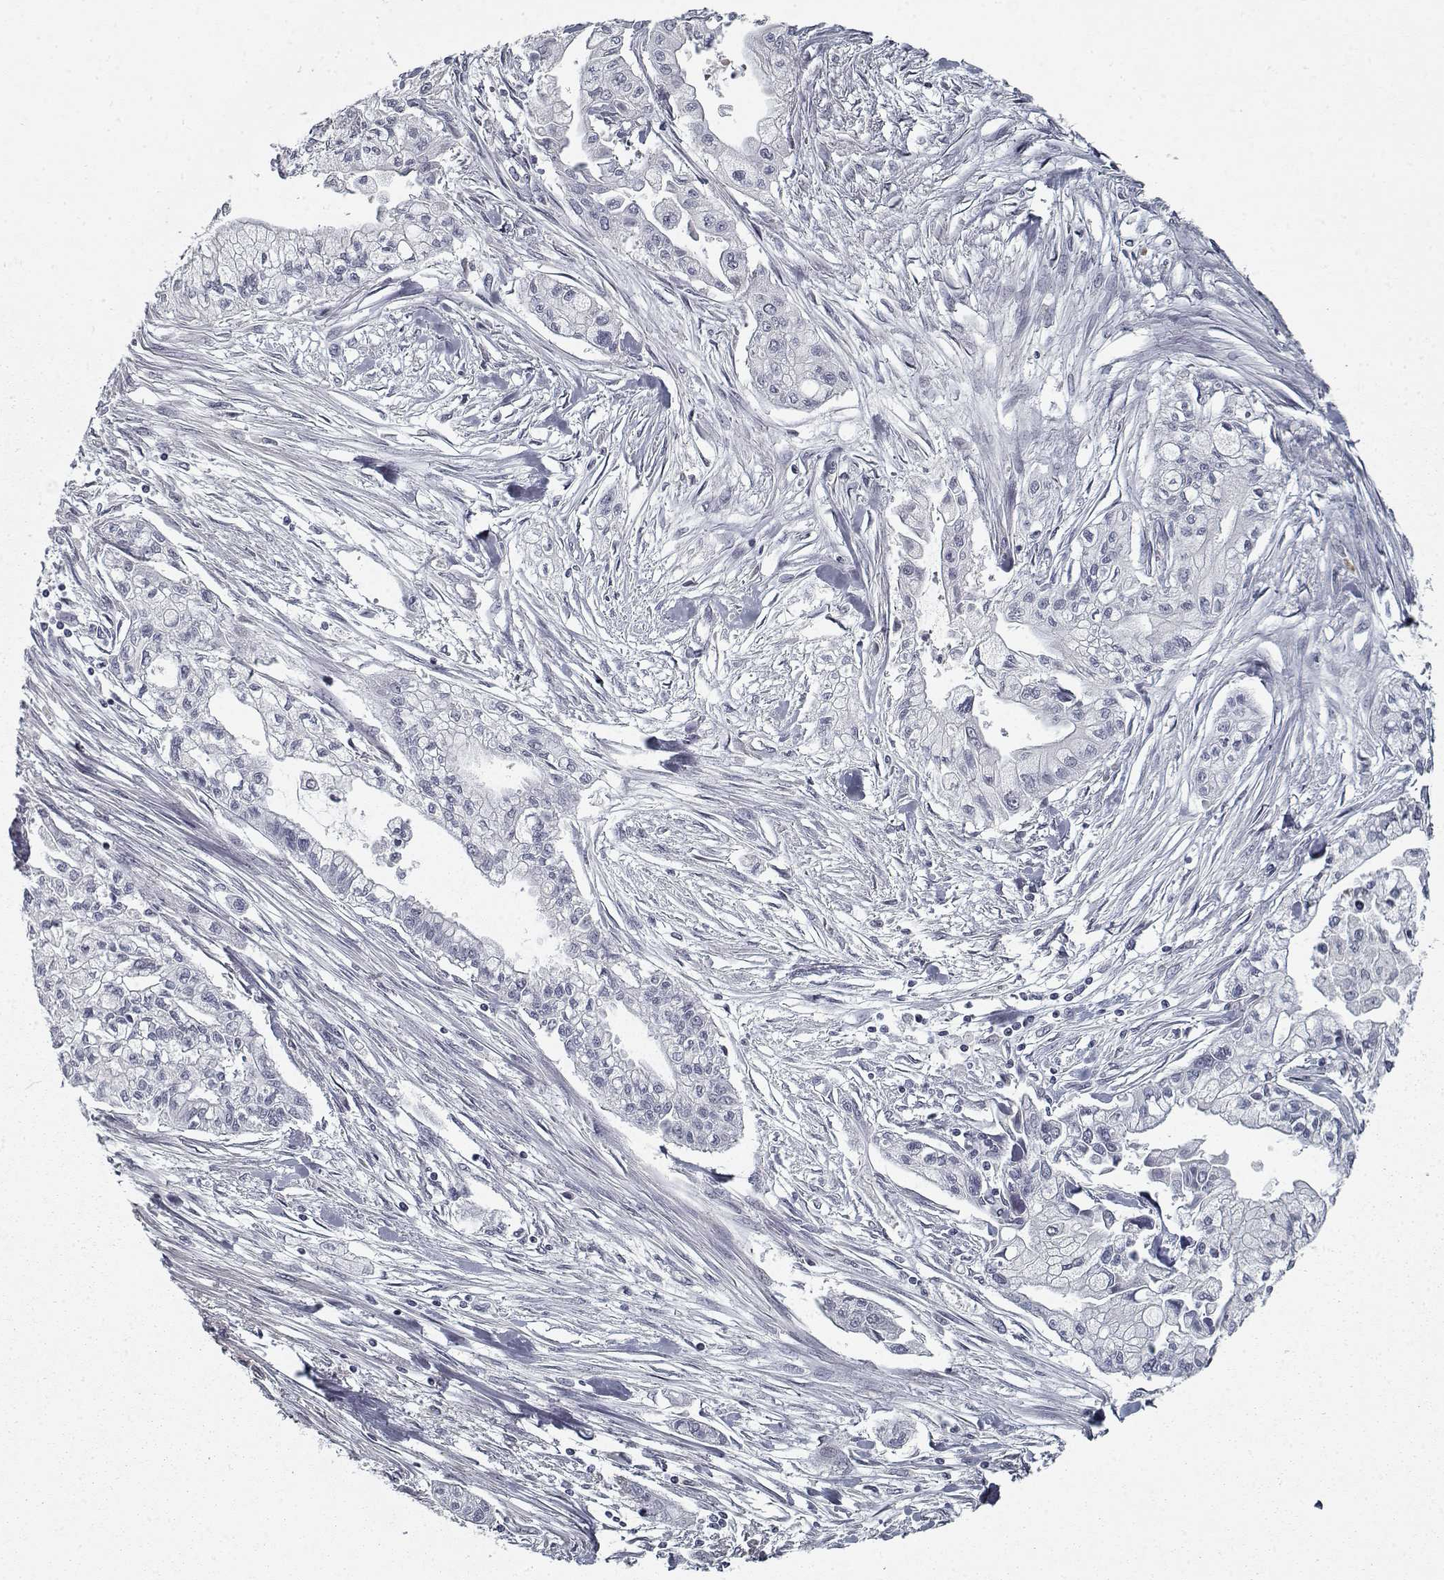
{"staining": {"intensity": "moderate", "quantity": "<25%", "location": "cytoplasmic/membranous"}, "tissue": "pancreatic cancer", "cell_type": "Tumor cells", "image_type": "cancer", "snomed": [{"axis": "morphology", "description": "Adenocarcinoma, NOS"}, {"axis": "topography", "description": "Pancreas"}], "caption": "Immunohistochemistry of human pancreatic adenocarcinoma exhibits low levels of moderate cytoplasmic/membranous expression in approximately <25% of tumor cells. (DAB IHC with brightfield microscopy, high magnification).", "gene": "GAD2", "patient": {"sex": "male", "age": 54}}